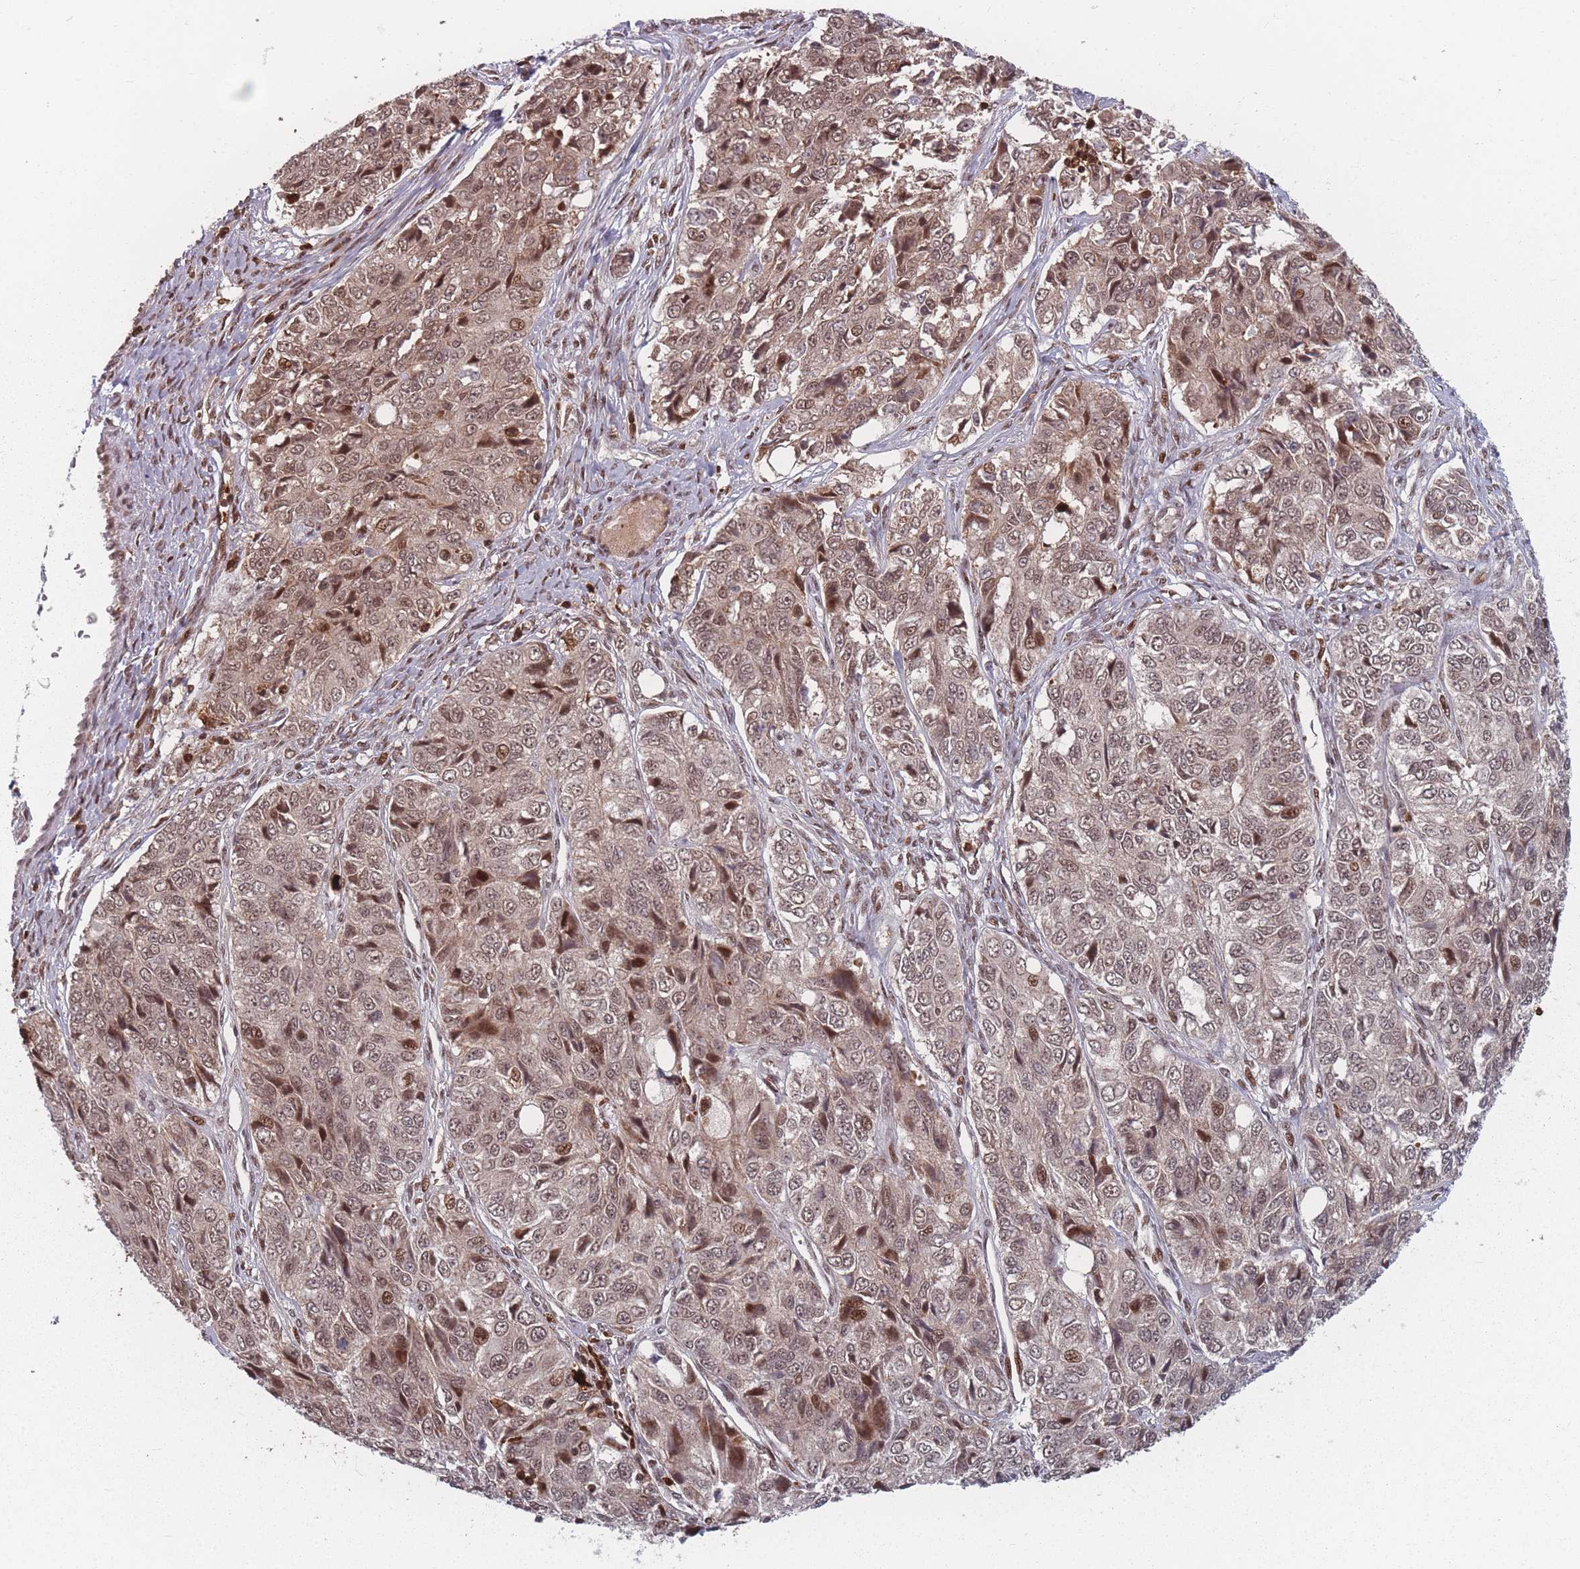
{"staining": {"intensity": "moderate", "quantity": ">75%", "location": "nuclear"}, "tissue": "ovarian cancer", "cell_type": "Tumor cells", "image_type": "cancer", "snomed": [{"axis": "morphology", "description": "Carcinoma, endometroid"}, {"axis": "topography", "description": "Ovary"}], "caption": "Ovarian cancer was stained to show a protein in brown. There is medium levels of moderate nuclear staining in about >75% of tumor cells.", "gene": "WDR55", "patient": {"sex": "female", "age": 51}}